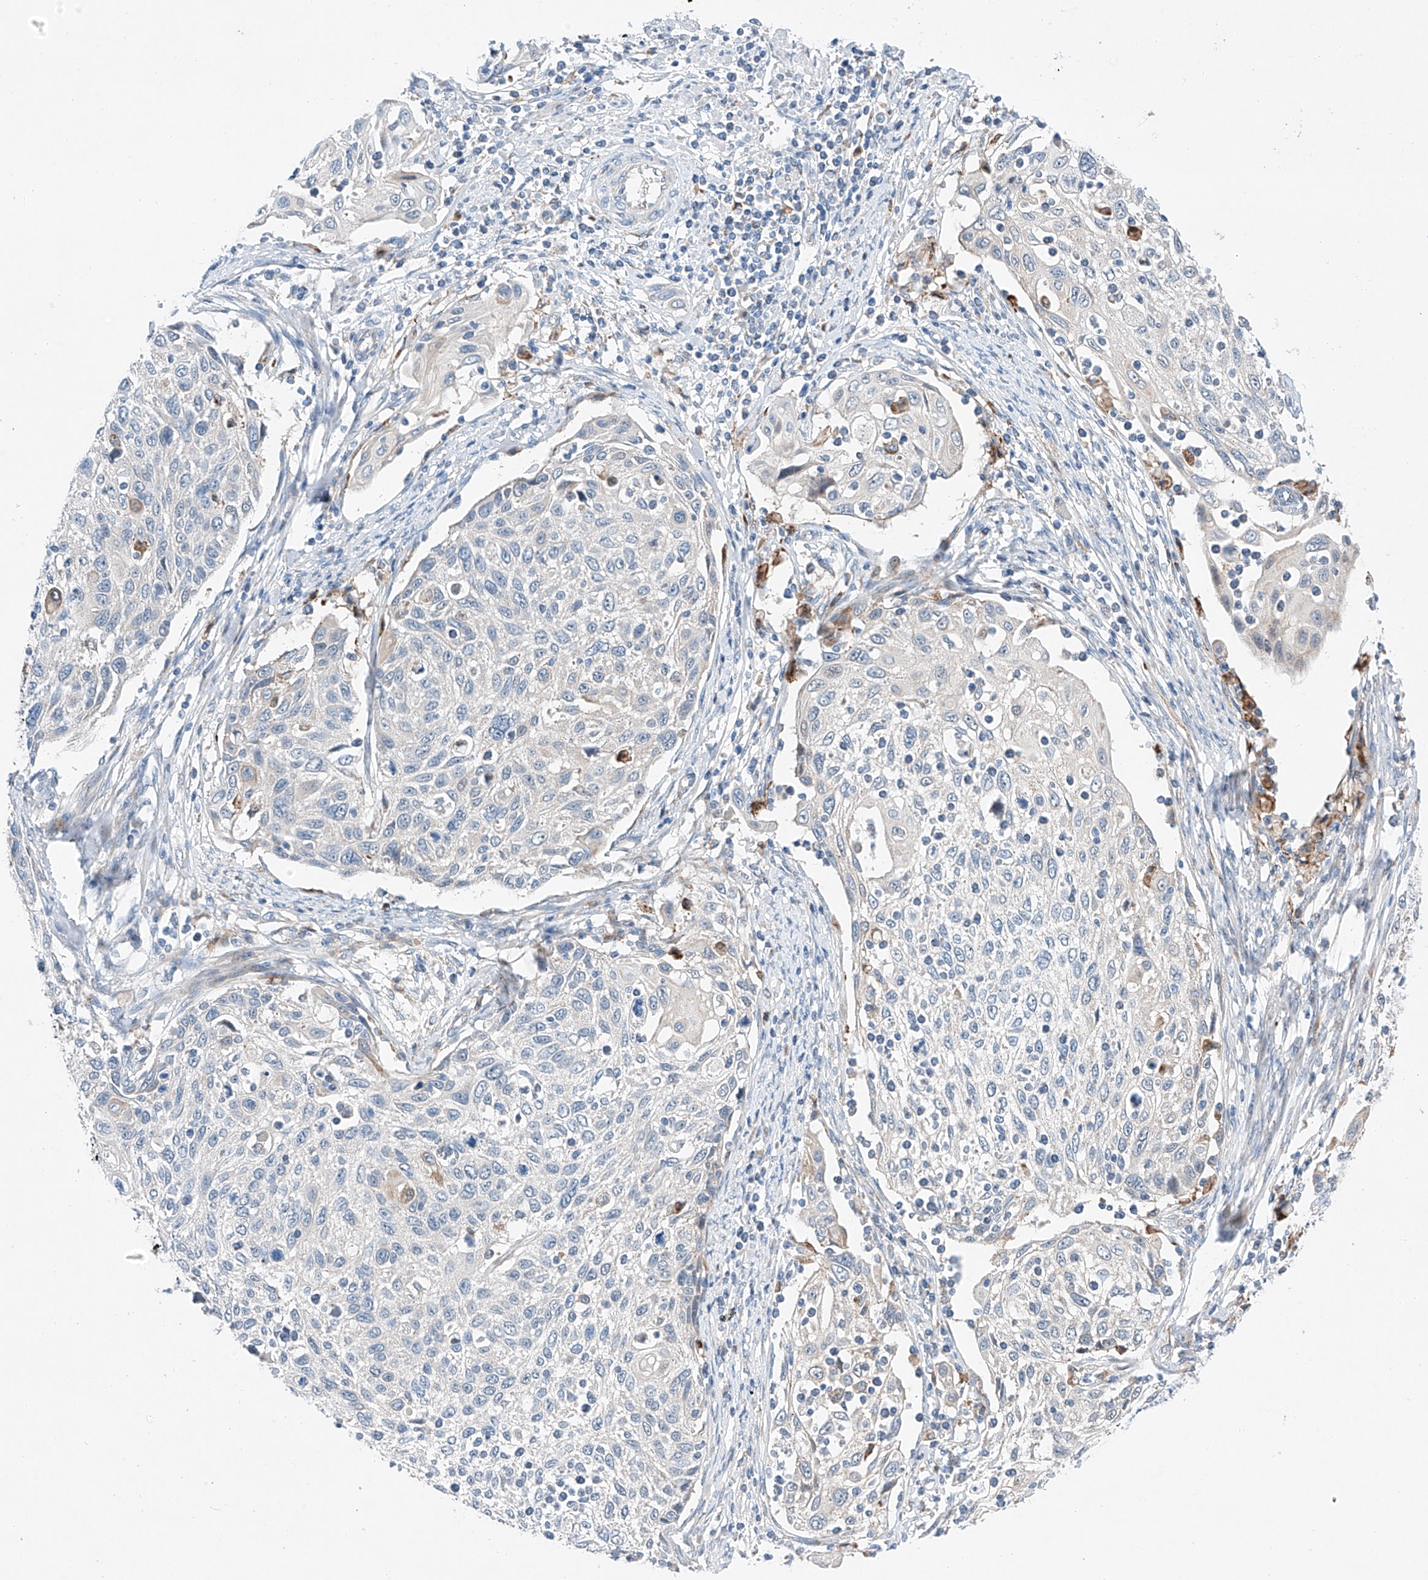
{"staining": {"intensity": "negative", "quantity": "none", "location": "none"}, "tissue": "cervical cancer", "cell_type": "Tumor cells", "image_type": "cancer", "snomed": [{"axis": "morphology", "description": "Squamous cell carcinoma, NOS"}, {"axis": "topography", "description": "Cervix"}], "caption": "Immunohistochemistry of human cervical cancer (squamous cell carcinoma) shows no staining in tumor cells.", "gene": "CLDND1", "patient": {"sex": "female", "age": 70}}